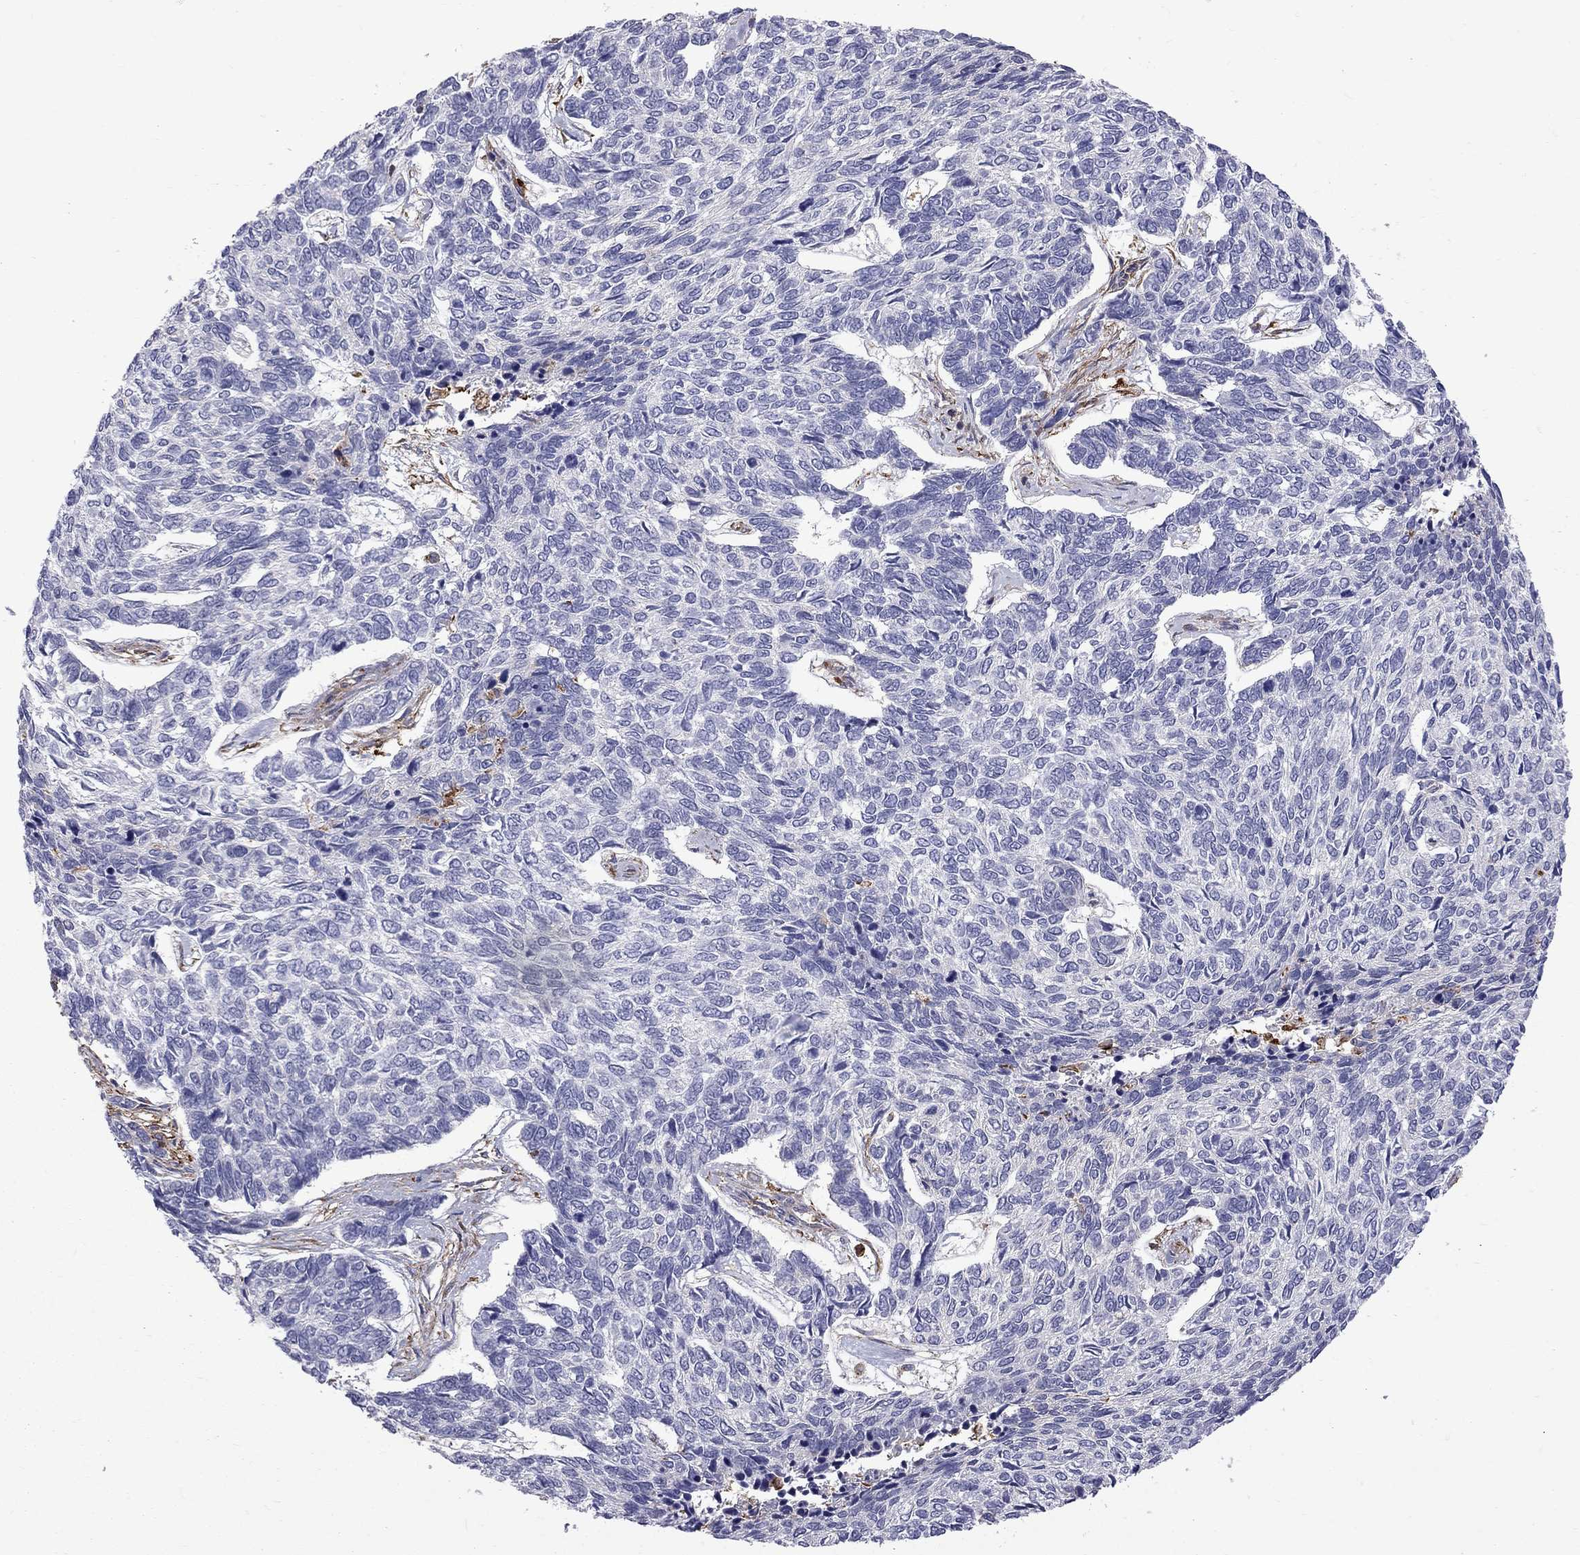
{"staining": {"intensity": "negative", "quantity": "none", "location": "none"}, "tissue": "skin cancer", "cell_type": "Tumor cells", "image_type": "cancer", "snomed": [{"axis": "morphology", "description": "Basal cell carcinoma"}, {"axis": "topography", "description": "Skin"}], "caption": "Protein analysis of basal cell carcinoma (skin) demonstrates no significant positivity in tumor cells.", "gene": "EIF4E3", "patient": {"sex": "female", "age": 65}}